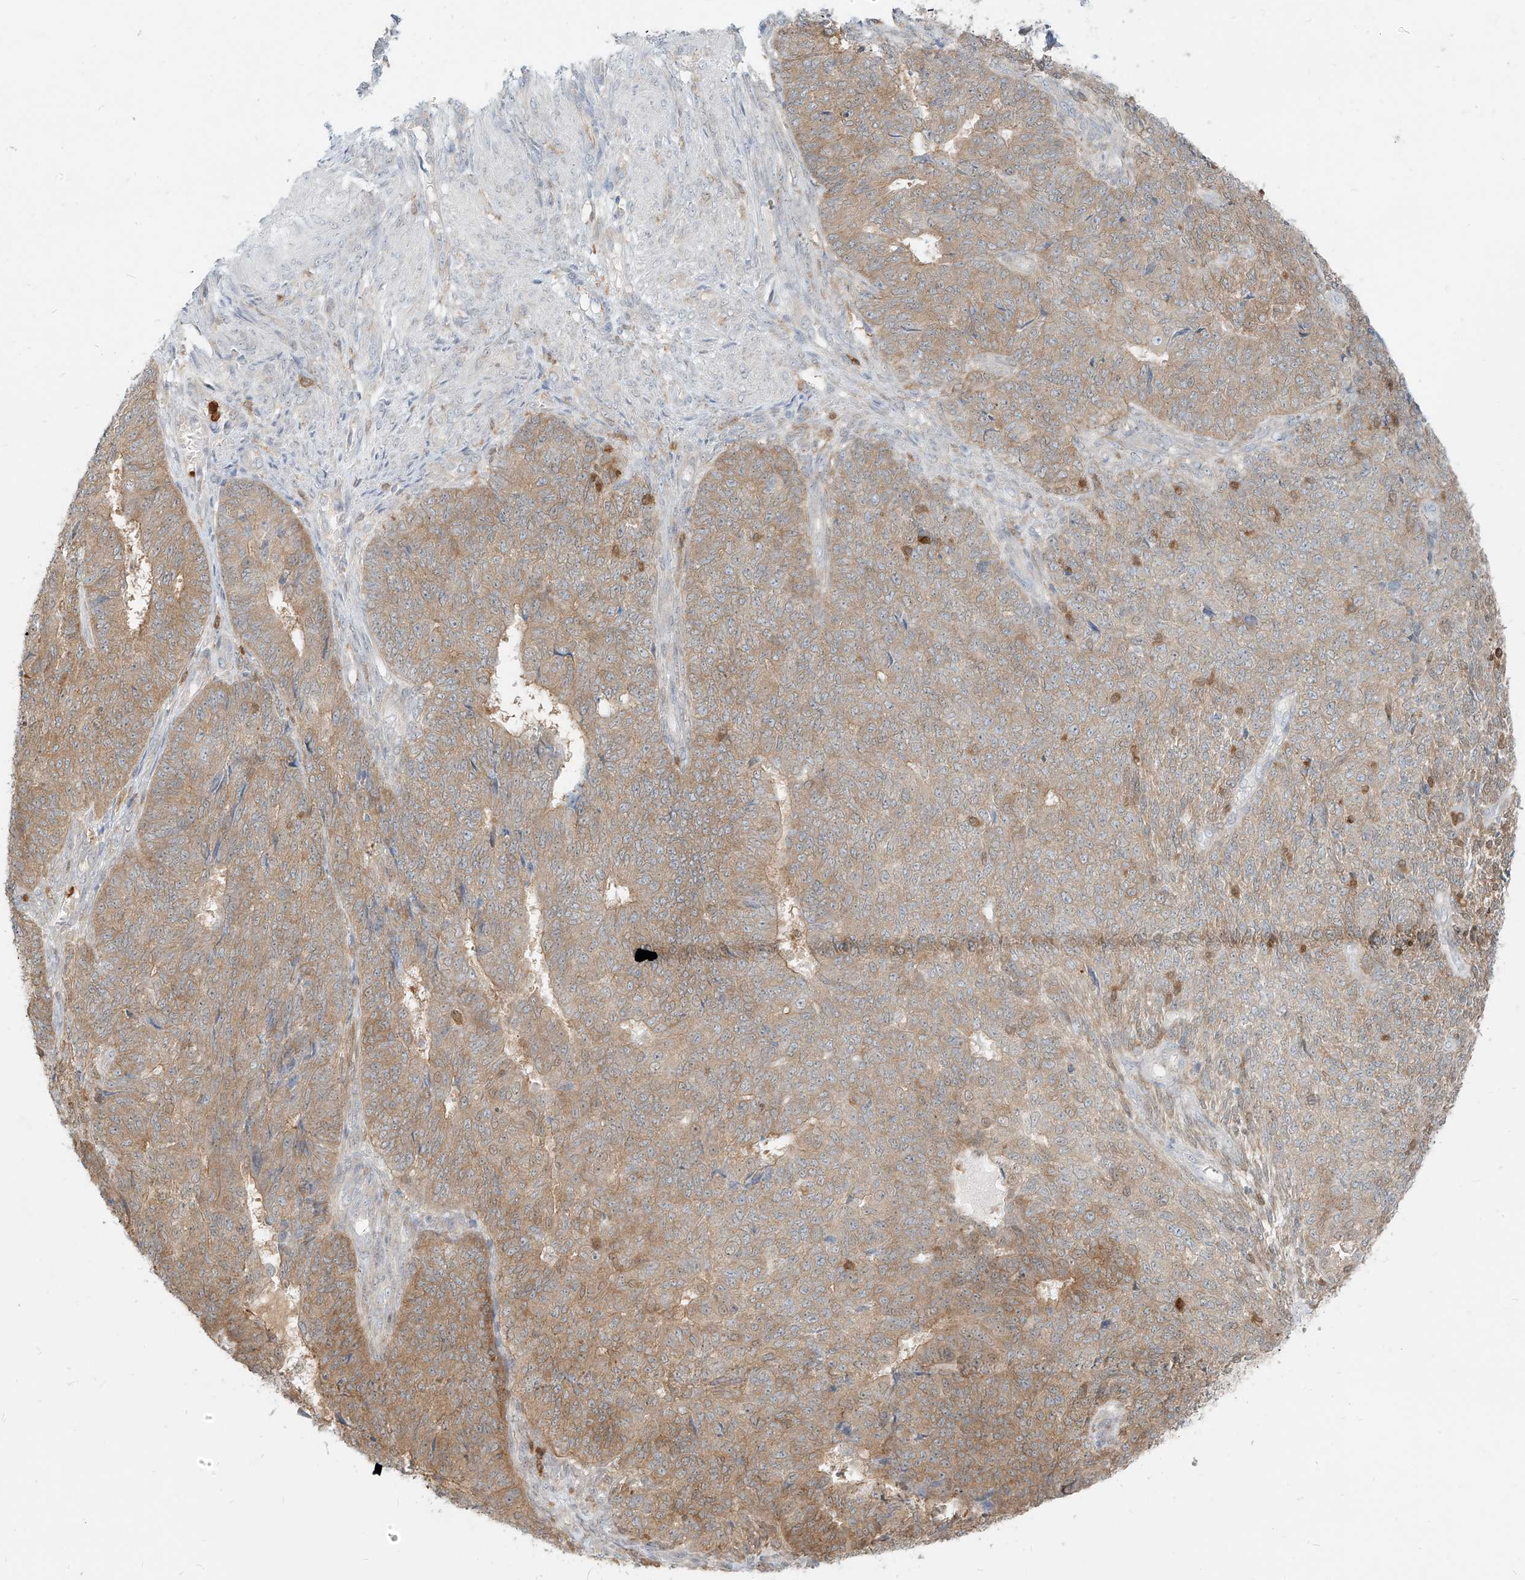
{"staining": {"intensity": "weak", "quantity": ">75%", "location": "cytoplasmic/membranous"}, "tissue": "endometrial cancer", "cell_type": "Tumor cells", "image_type": "cancer", "snomed": [{"axis": "morphology", "description": "Adenocarcinoma, NOS"}, {"axis": "topography", "description": "Endometrium"}], "caption": "The photomicrograph demonstrates immunohistochemical staining of endometrial adenocarcinoma. There is weak cytoplasmic/membranous positivity is seen in approximately >75% of tumor cells.", "gene": "PGD", "patient": {"sex": "female", "age": 32}}